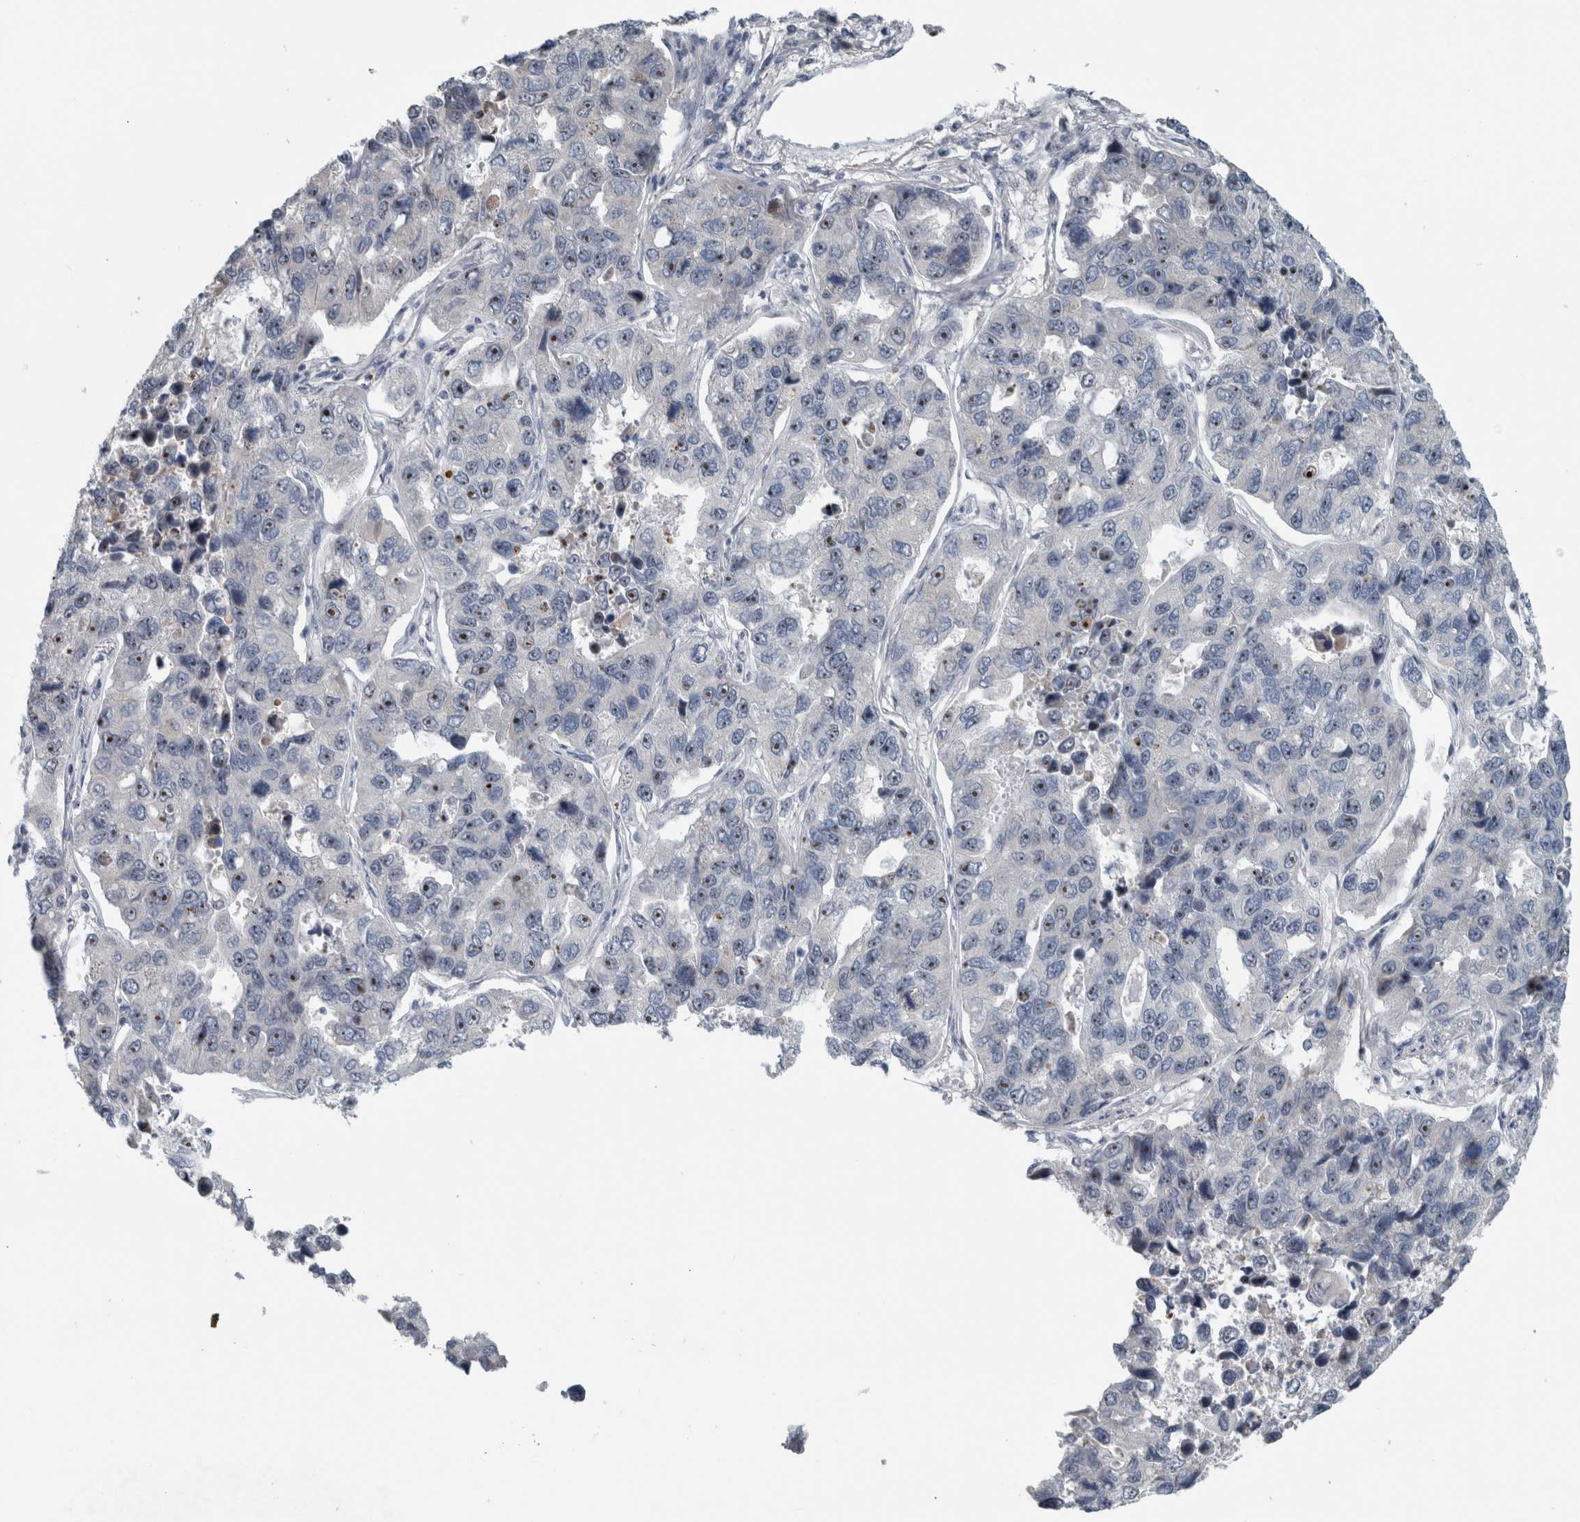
{"staining": {"intensity": "moderate", "quantity": ">75%", "location": "nuclear"}, "tissue": "lung cancer", "cell_type": "Tumor cells", "image_type": "cancer", "snomed": [{"axis": "morphology", "description": "Adenocarcinoma, NOS"}, {"axis": "topography", "description": "Lung"}], "caption": "DAB immunohistochemical staining of lung cancer (adenocarcinoma) displays moderate nuclear protein positivity in approximately >75% of tumor cells. (Stains: DAB (3,3'-diaminobenzidine) in brown, nuclei in blue, Microscopy: brightfield microscopy at high magnification).", "gene": "UTP6", "patient": {"sex": "male", "age": 64}}